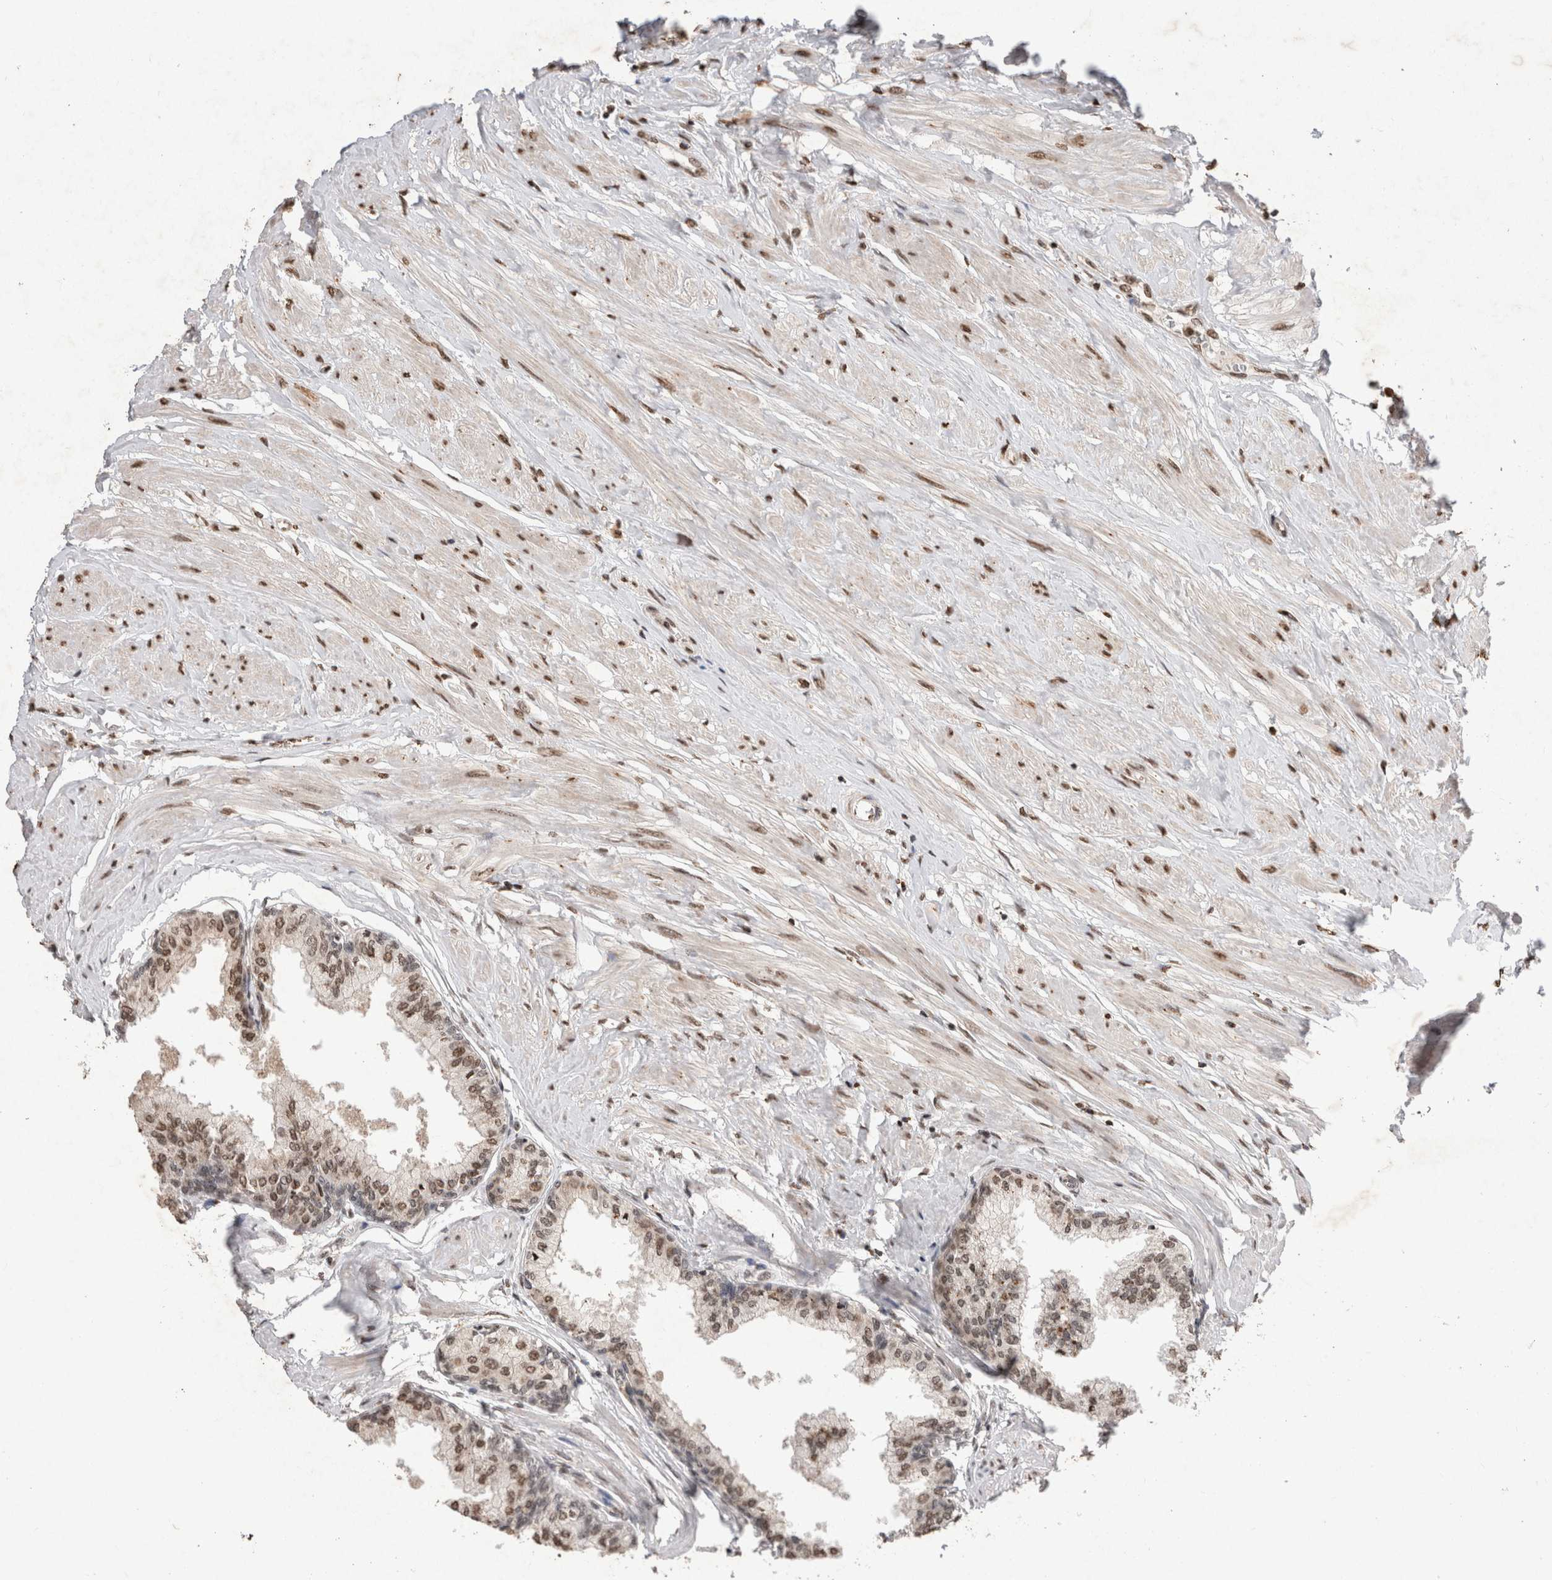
{"staining": {"intensity": "moderate", "quantity": "25%-75%", "location": "cytoplasmic/membranous,nuclear"}, "tissue": "seminal vesicle", "cell_type": "Glandular cells", "image_type": "normal", "snomed": [{"axis": "morphology", "description": "Normal tissue, NOS"}, {"axis": "topography", "description": "Prostate"}, {"axis": "topography", "description": "Seminal veicle"}], "caption": "This histopathology image reveals IHC staining of benign human seminal vesicle, with medium moderate cytoplasmic/membranous,nuclear staining in about 25%-75% of glandular cells.", "gene": "STK11", "patient": {"sex": "male", "age": 60}}